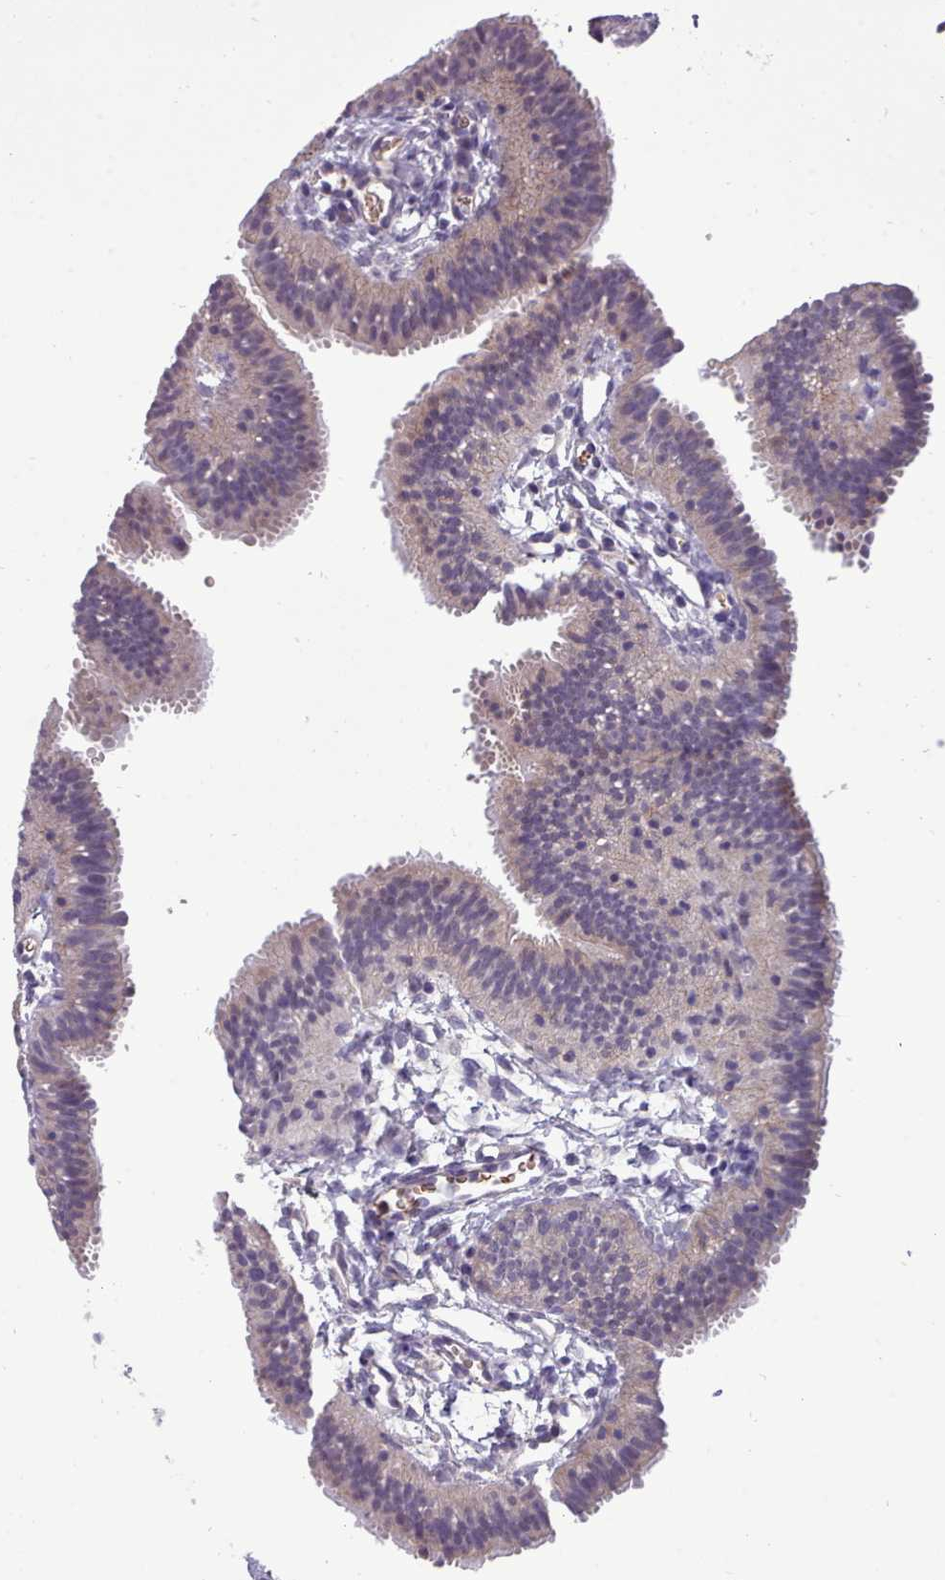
{"staining": {"intensity": "weak", "quantity": "<25%", "location": "cytoplasmic/membranous,nuclear"}, "tissue": "fallopian tube", "cell_type": "Glandular cells", "image_type": "normal", "snomed": [{"axis": "morphology", "description": "Normal tissue, NOS"}, {"axis": "topography", "description": "Fallopian tube"}], "caption": "High power microscopy image of an immunohistochemistry (IHC) photomicrograph of normal fallopian tube, revealing no significant expression in glandular cells.", "gene": "KCTD16", "patient": {"sex": "female", "age": 35}}